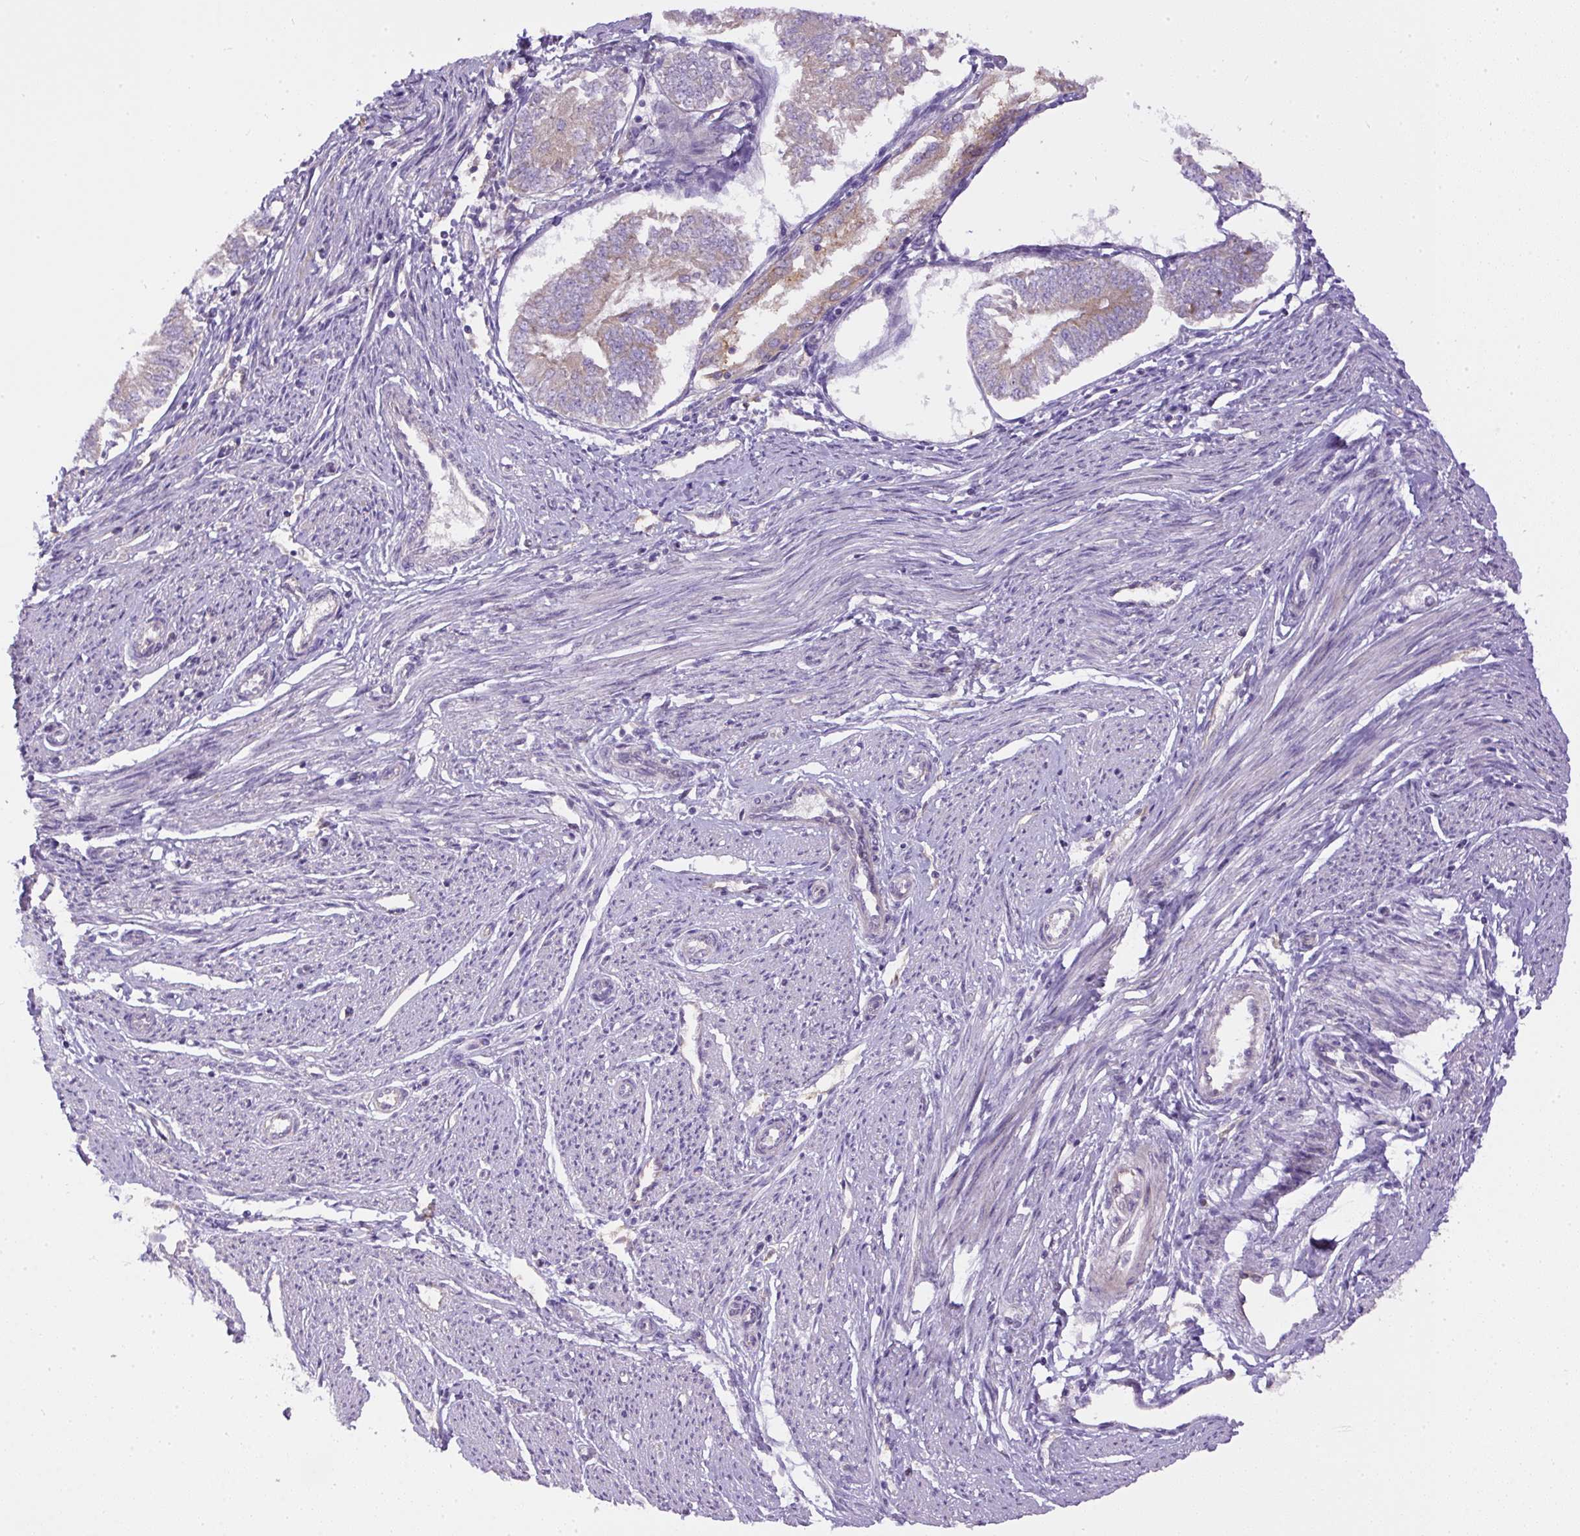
{"staining": {"intensity": "weak", "quantity": ">75%", "location": "cytoplasmic/membranous"}, "tissue": "endometrial cancer", "cell_type": "Tumor cells", "image_type": "cancer", "snomed": [{"axis": "morphology", "description": "Adenocarcinoma, NOS"}, {"axis": "topography", "description": "Endometrium"}], "caption": "A brown stain shows weak cytoplasmic/membranous staining of a protein in human endometrial cancer (adenocarcinoma) tumor cells. (DAB (3,3'-diaminobenzidine) IHC with brightfield microscopy, high magnification).", "gene": "DAPK1", "patient": {"sex": "female", "age": 58}}